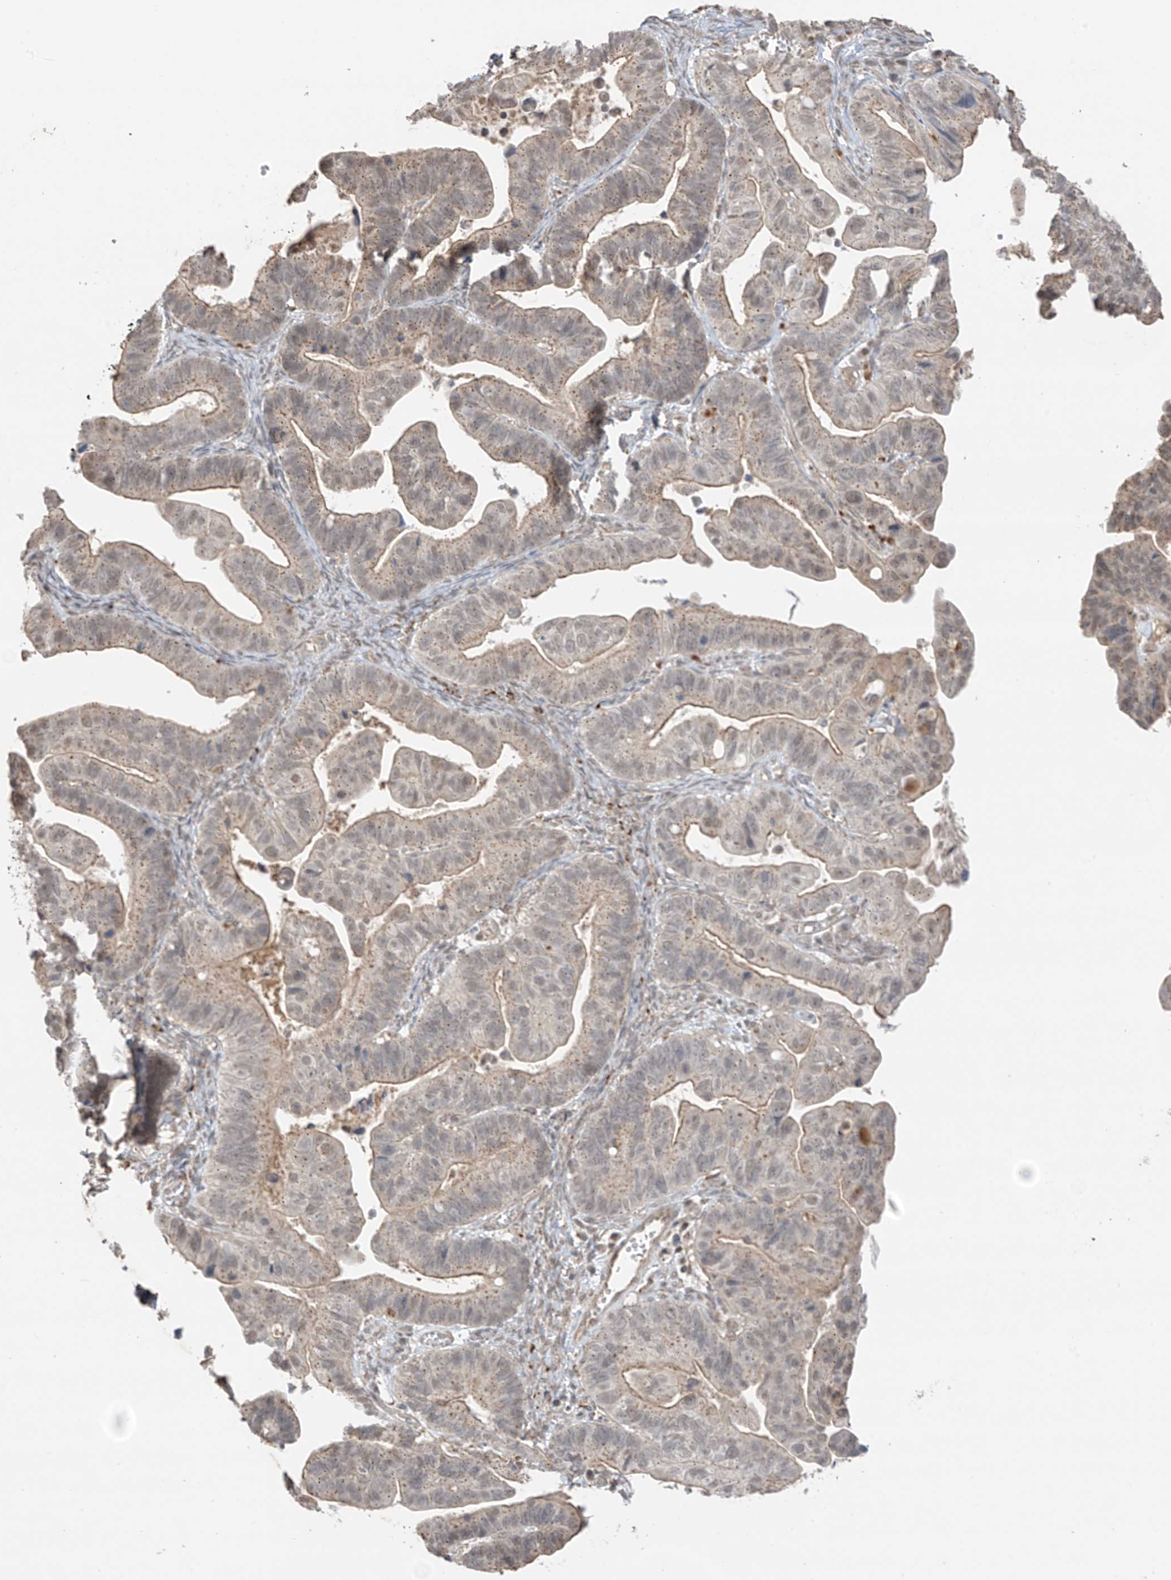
{"staining": {"intensity": "weak", "quantity": "25%-75%", "location": "cytoplasmic/membranous"}, "tissue": "ovarian cancer", "cell_type": "Tumor cells", "image_type": "cancer", "snomed": [{"axis": "morphology", "description": "Cystadenocarcinoma, serous, NOS"}, {"axis": "topography", "description": "Ovary"}], "caption": "This micrograph shows IHC staining of ovarian serous cystadenocarcinoma, with low weak cytoplasmic/membranous expression in about 25%-75% of tumor cells.", "gene": "N4BP3", "patient": {"sex": "female", "age": 56}}